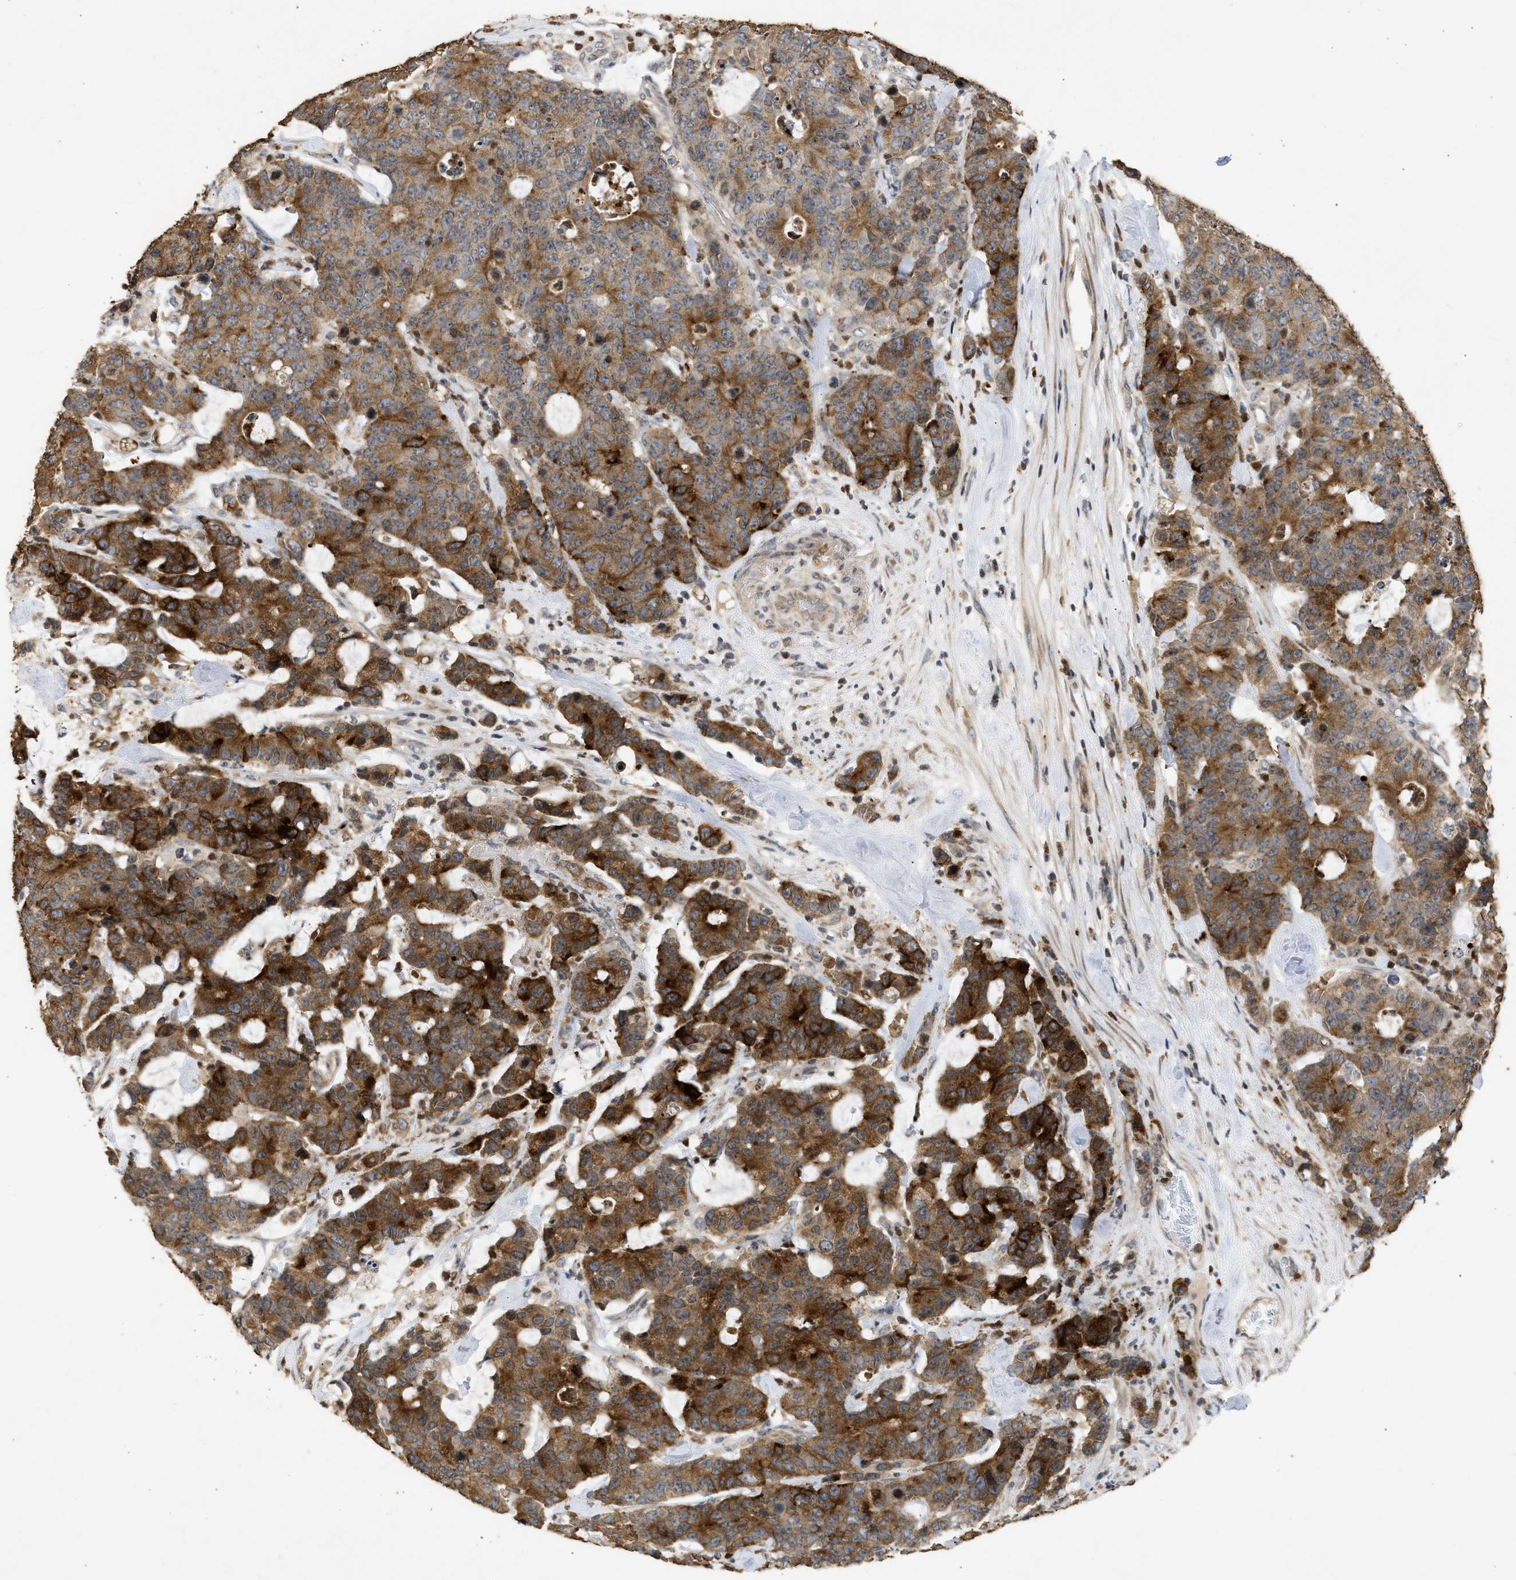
{"staining": {"intensity": "strong", "quantity": ">75%", "location": "cytoplasmic/membranous"}, "tissue": "colorectal cancer", "cell_type": "Tumor cells", "image_type": "cancer", "snomed": [{"axis": "morphology", "description": "Adenocarcinoma, NOS"}, {"axis": "topography", "description": "Colon"}], "caption": "Immunohistochemistry (IHC) (DAB (3,3'-diaminobenzidine)) staining of adenocarcinoma (colorectal) demonstrates strong cytoplasmic/membranous protein positivity in approximately >75% of tumor cells. (brown staining indicates protein expression, while blue staining denotes nuclei).", "gene": "ENSG00000142539", "patient": {"sex": "female", "age": 86}}